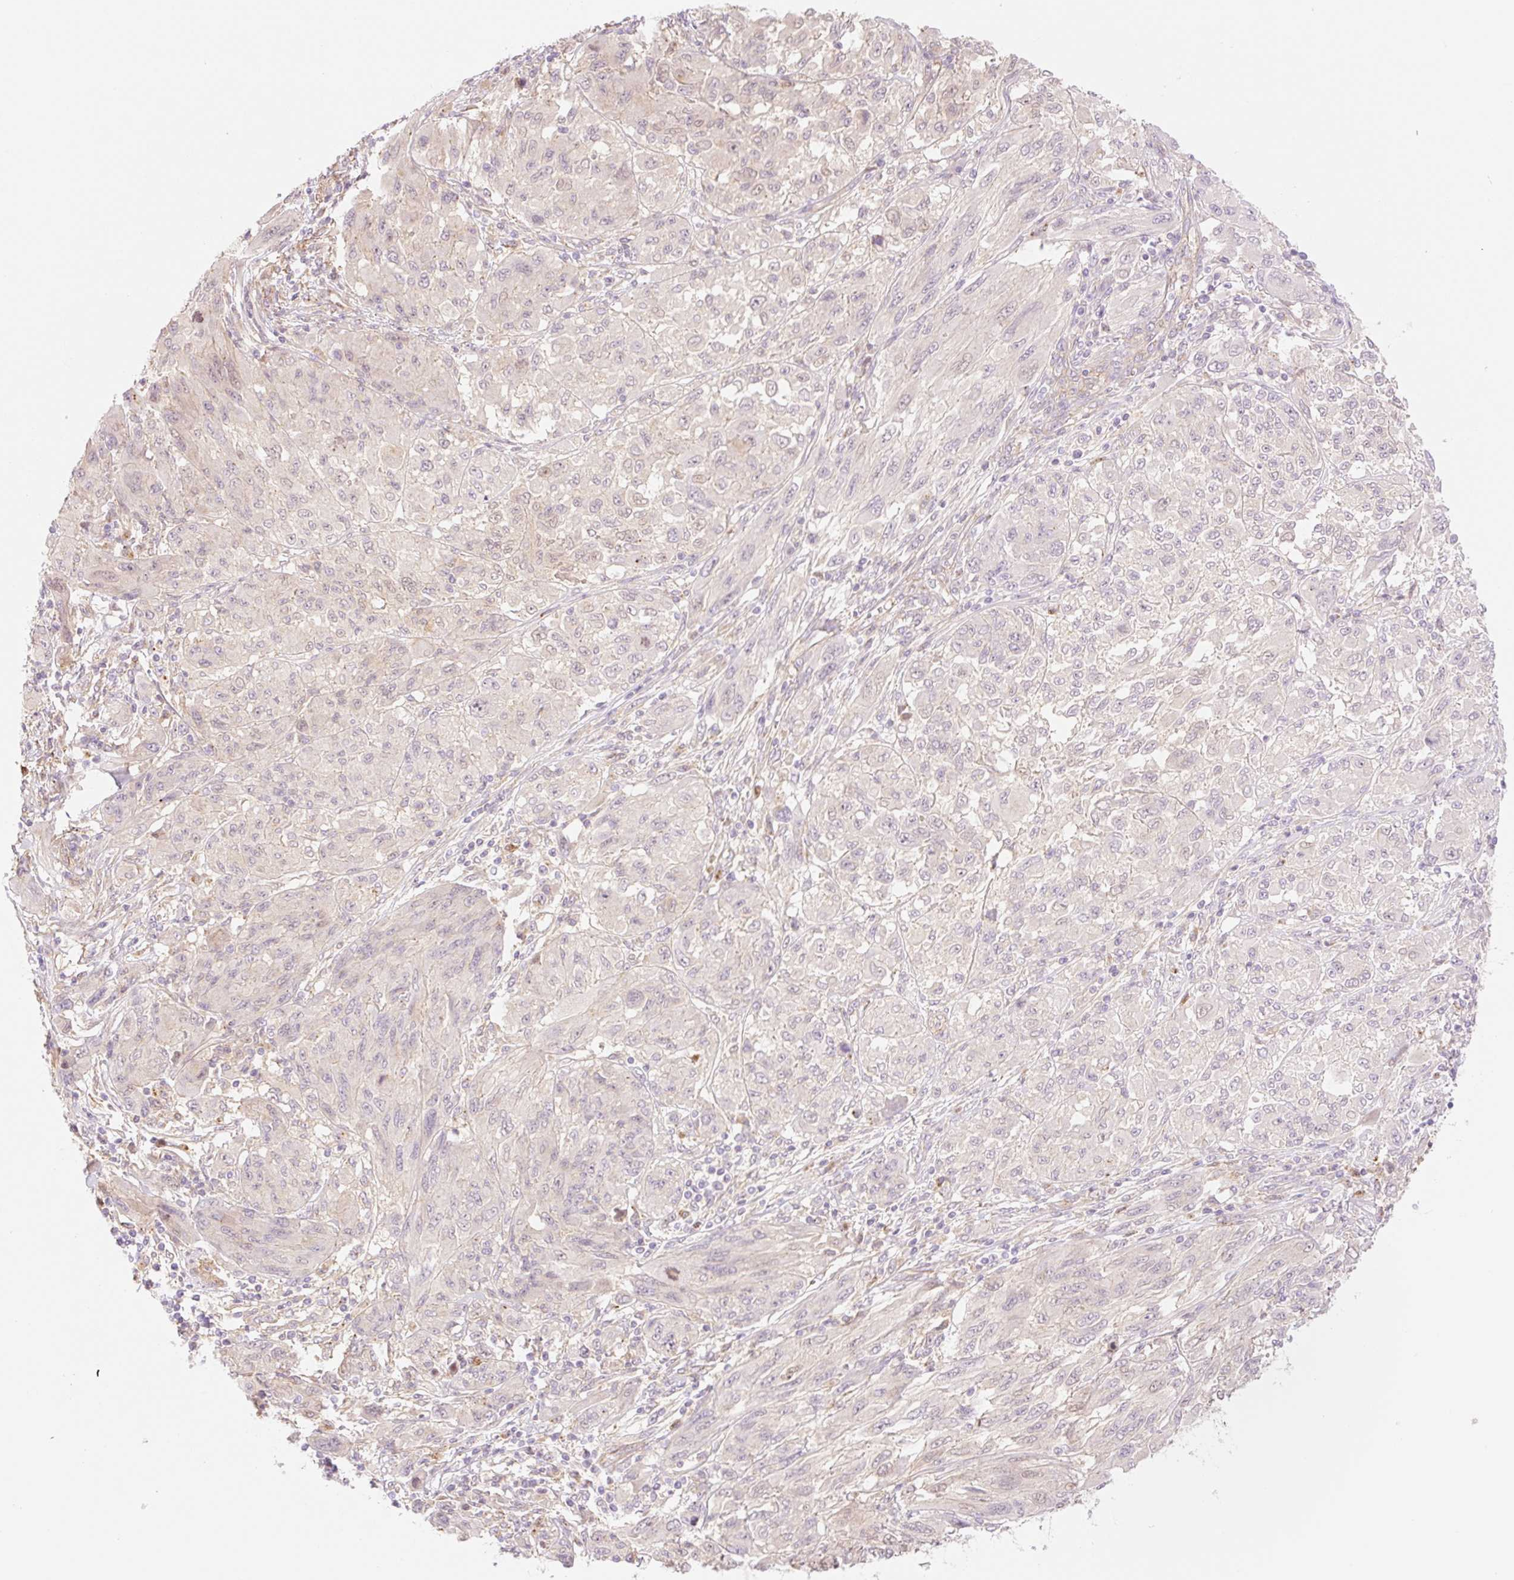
{"staining": {"intensity": "weak", "quantity": "<25%", "location": "cytoplasmic/membranous,nuclear"}, "tissue": "melanoma", "cell_type": "Tumor cells", "image_type": "cancer", "snomed": [{"axis": "morphology", "description": "Malignant melanoma, NOS"}, {"axis": "topography", "description": "Skin"}], "caption": "A micrograph of human malignant melanoma is negative for staining in tumor cells.", "gene": "NLRP5", "patient": {"sex": "female", "age": 91}}